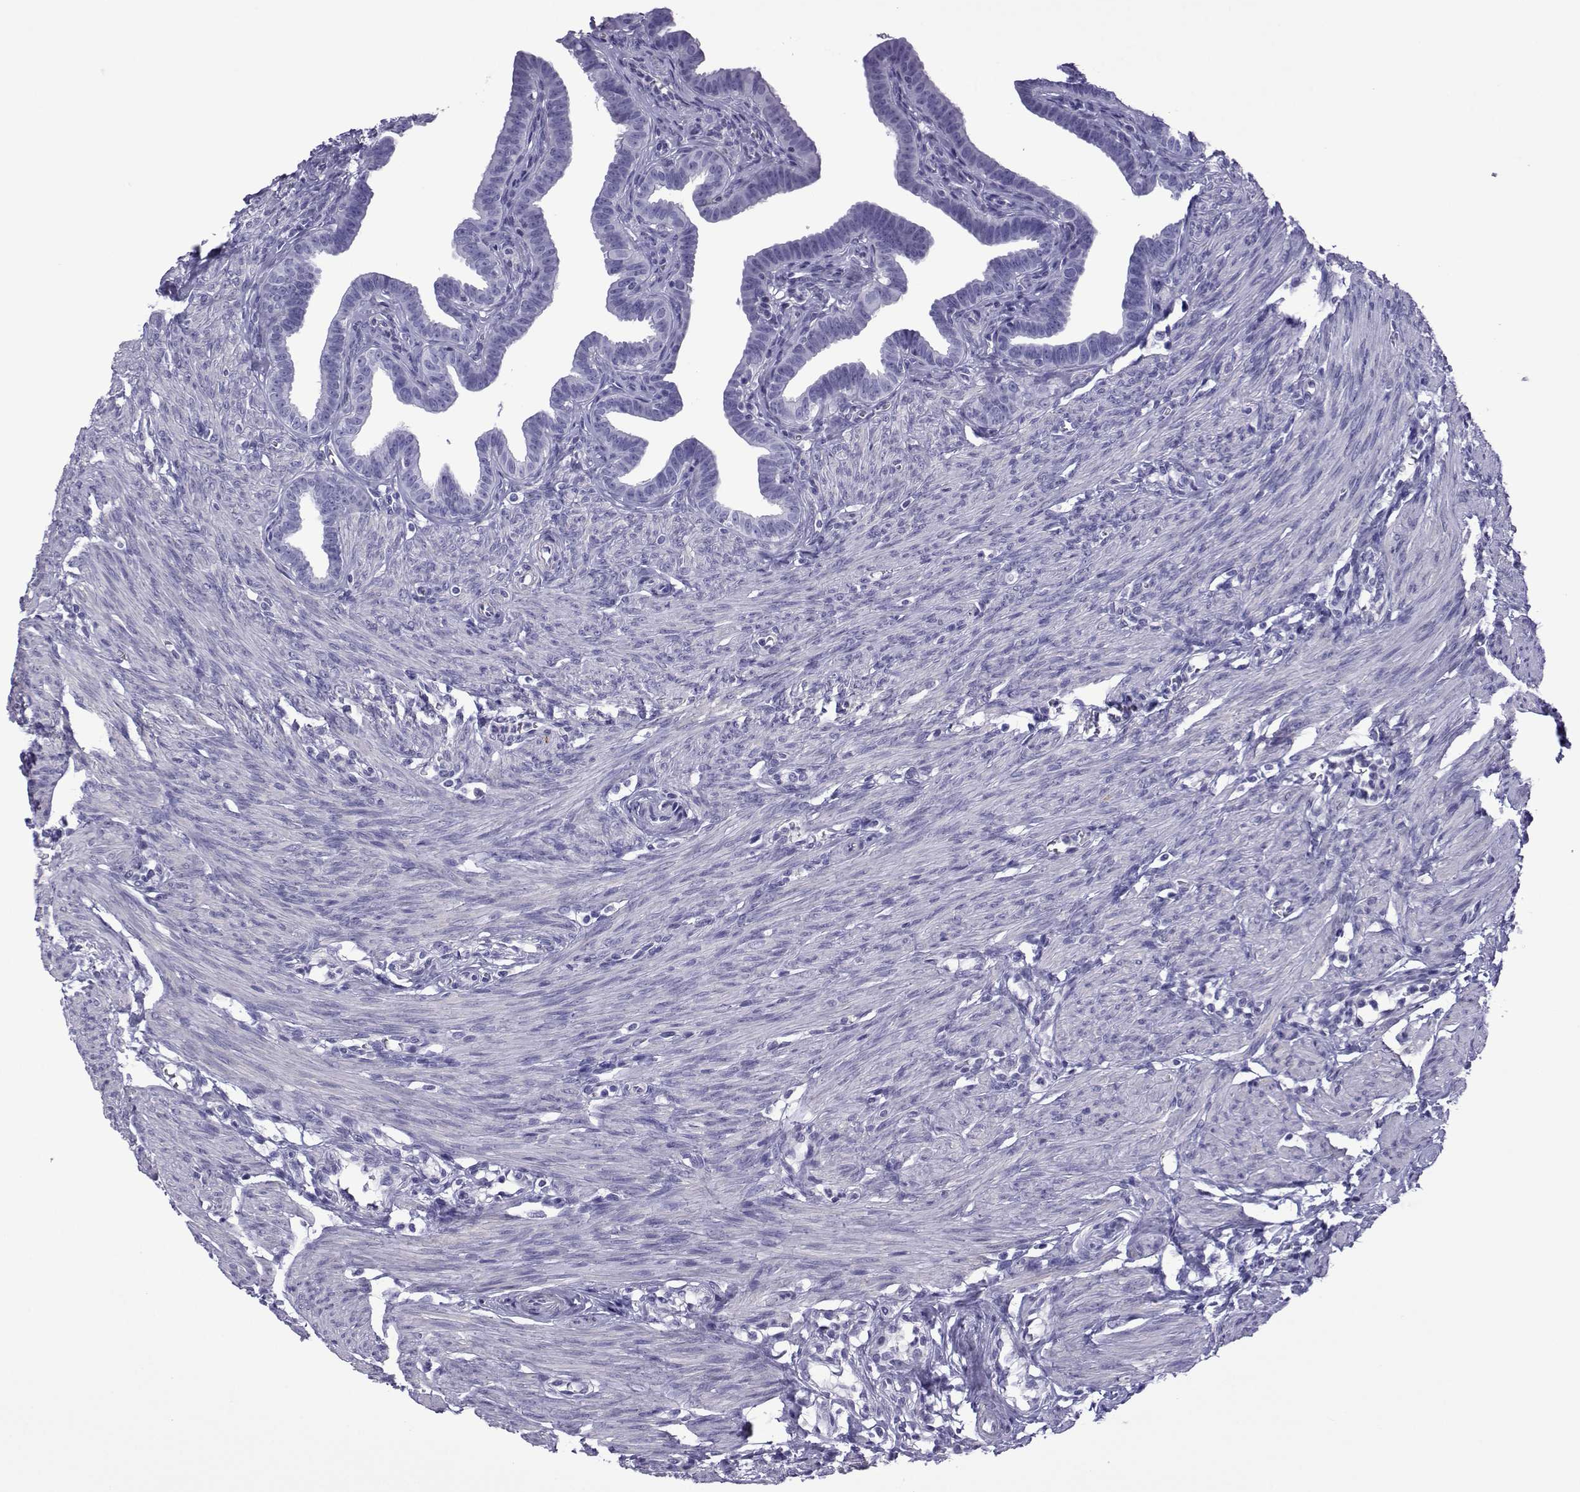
{"staining": {"intensity": "negative", "quantity": "none", "location": "none"}, "tissue": "fallopian tube", "cell_type": "Glandular cells", "image_type": "normal", "snomed": [{"axis": "morphology", "description": "Normal tissue, NOS"}, {"axis": "topography", "description": "Fallopian tube"}, {"axis": "topography", "description": "Ovary"}], "caption": "Protein analysis of normal fallopian tube displays no significant staining in glandular cells. Brightfield microscopy of immunohistochemistry stained with DAB (brown) and hematoxylin (blue), captured at high magnification.", "gene": "SPANXA1", "patient": {"sex": "female", "age": 33}}